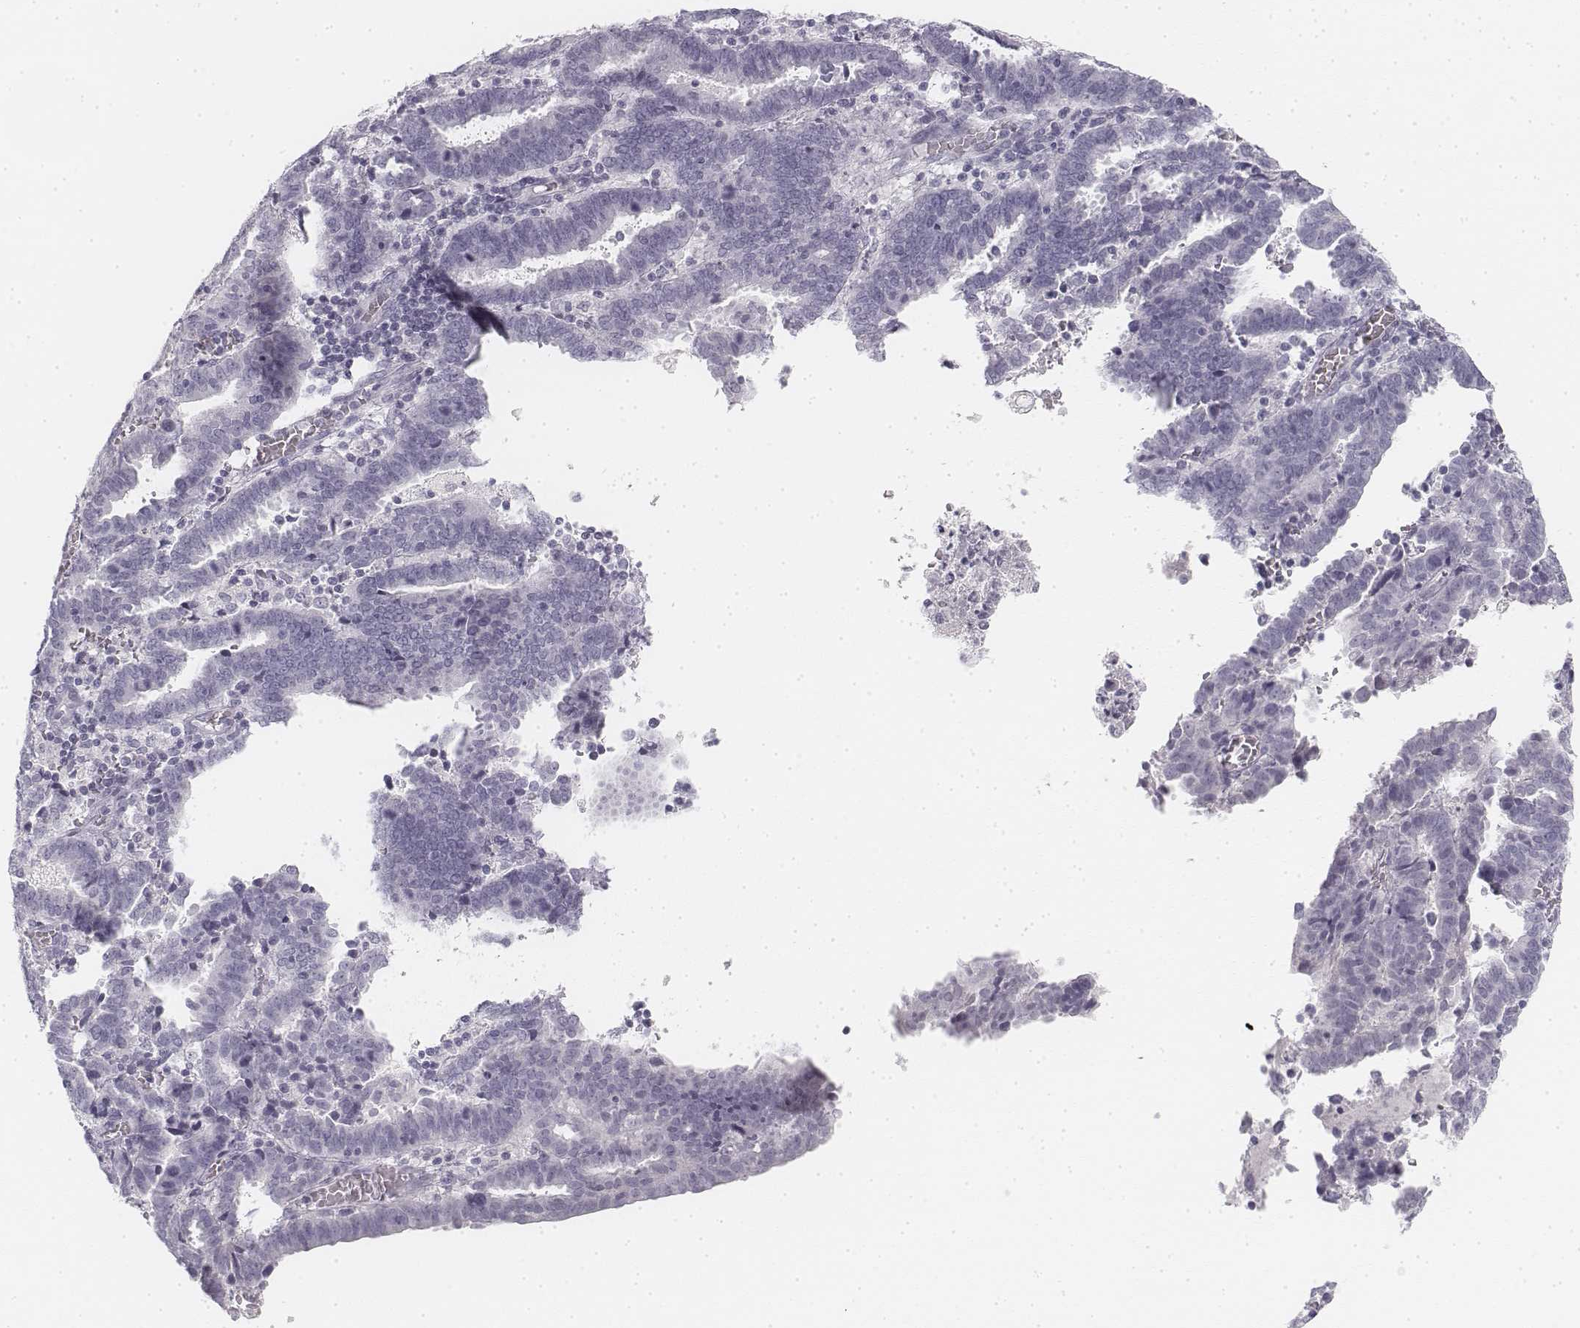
{"staining": {"intensity": "negative", "quantity": "none", "location": "none"}, "tissue": "endometrial cancer", "cell_type": "Tumor cells", "image_type": "cancer", "snomed": [{"axis": "morphology", "description": "Adenocarcinoma, NOS"}, {"axis": "topography", "description": "Uterus"}], "caption": "This is a photomicrograph of IHC staining of endometrial cancer, which shows no expression in tumor cells.", "gene": "KRT25", "patient": {"sex": "female", "age": 83}}